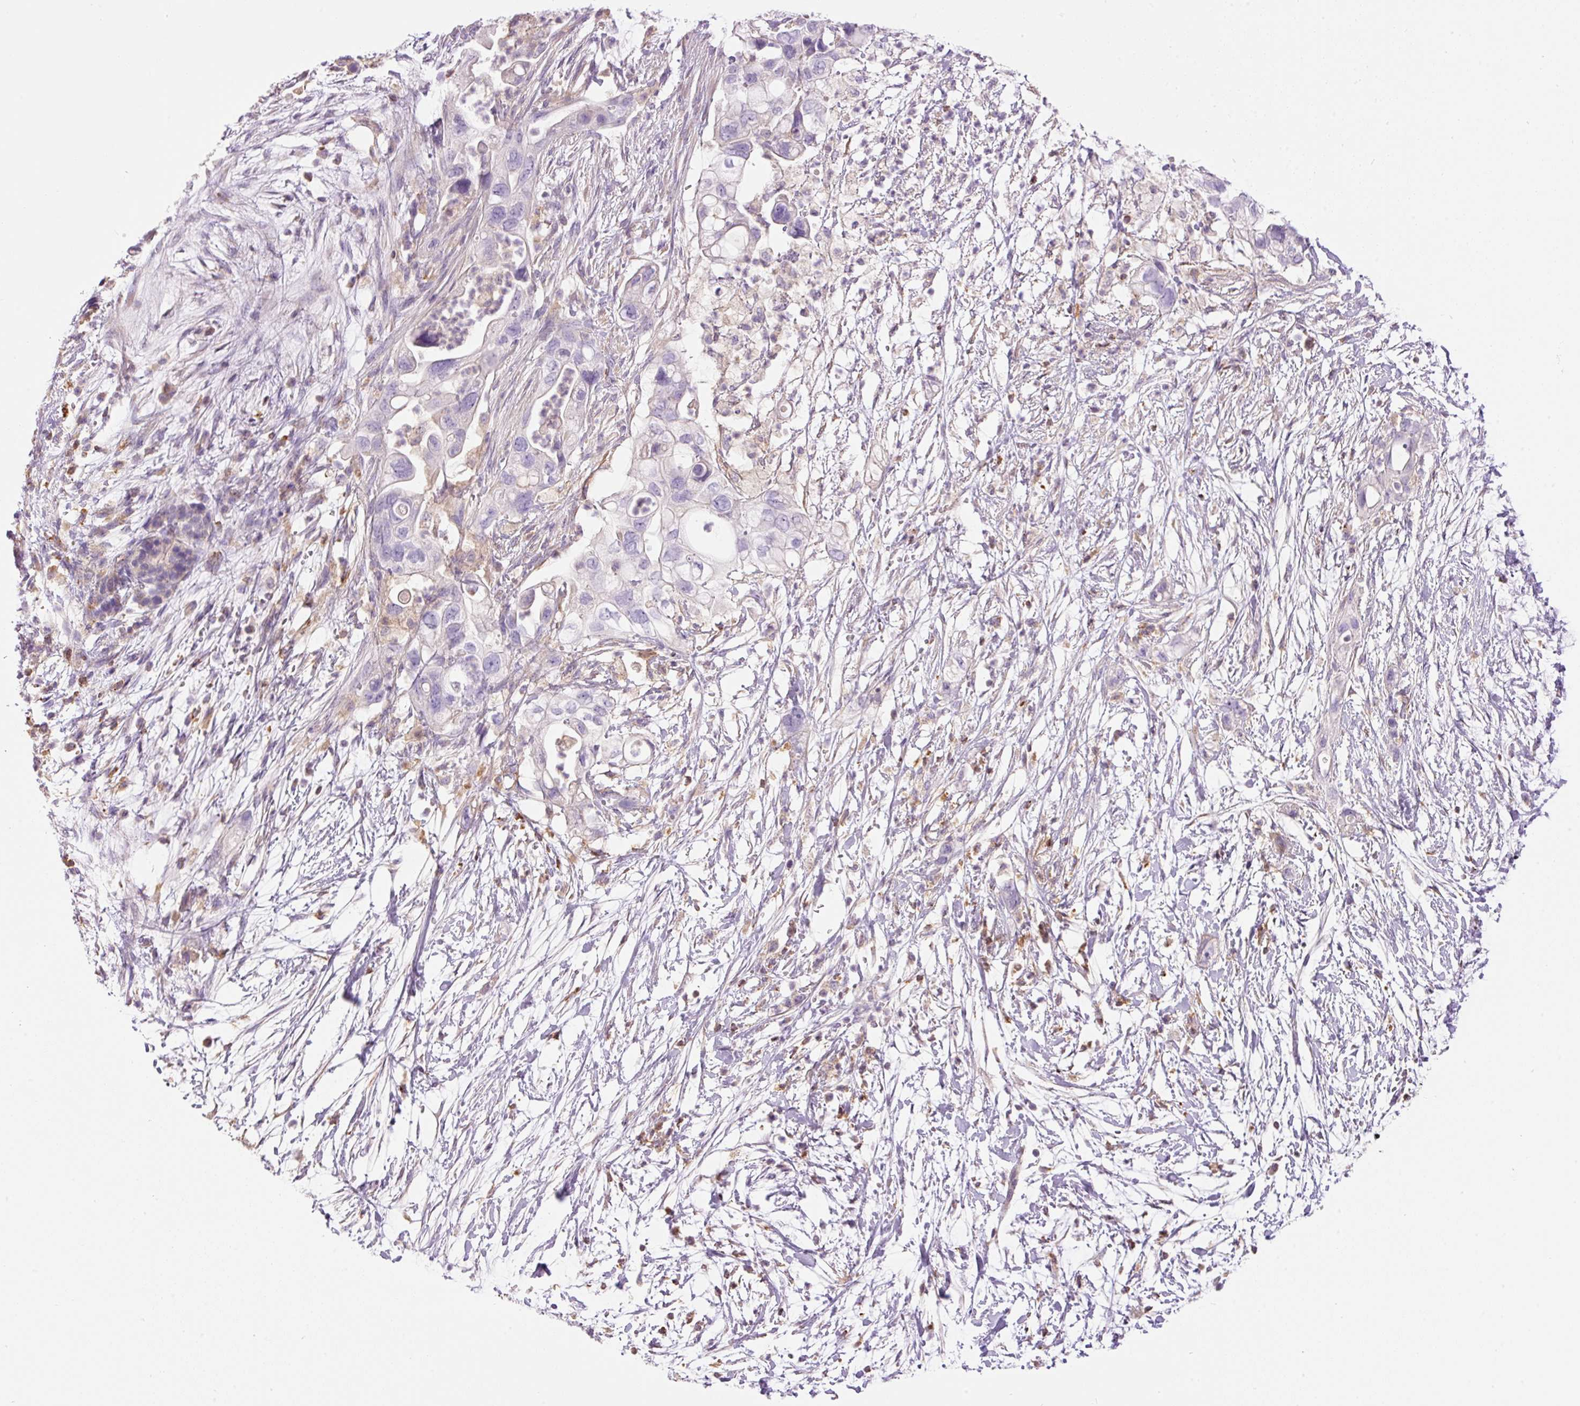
{"staining": {"intensity": "negative", "quantity": "none", "location": "none"}, "tissue": "pancreatic cancer", "cell_type": "Tumor cells", "image_type": "cancer", "snomed": [{"axis": "morphology", "description": "Adenocarcinoma, NOS"}, {"axis": "topography", "description": "Pancreas"}], "caption": "Immunohistochemical staining of human pancreatic cancer shows no significant expression in tumor cells.", "gene": "DOK6", "patient": {"sex": "female", "age": 72}}